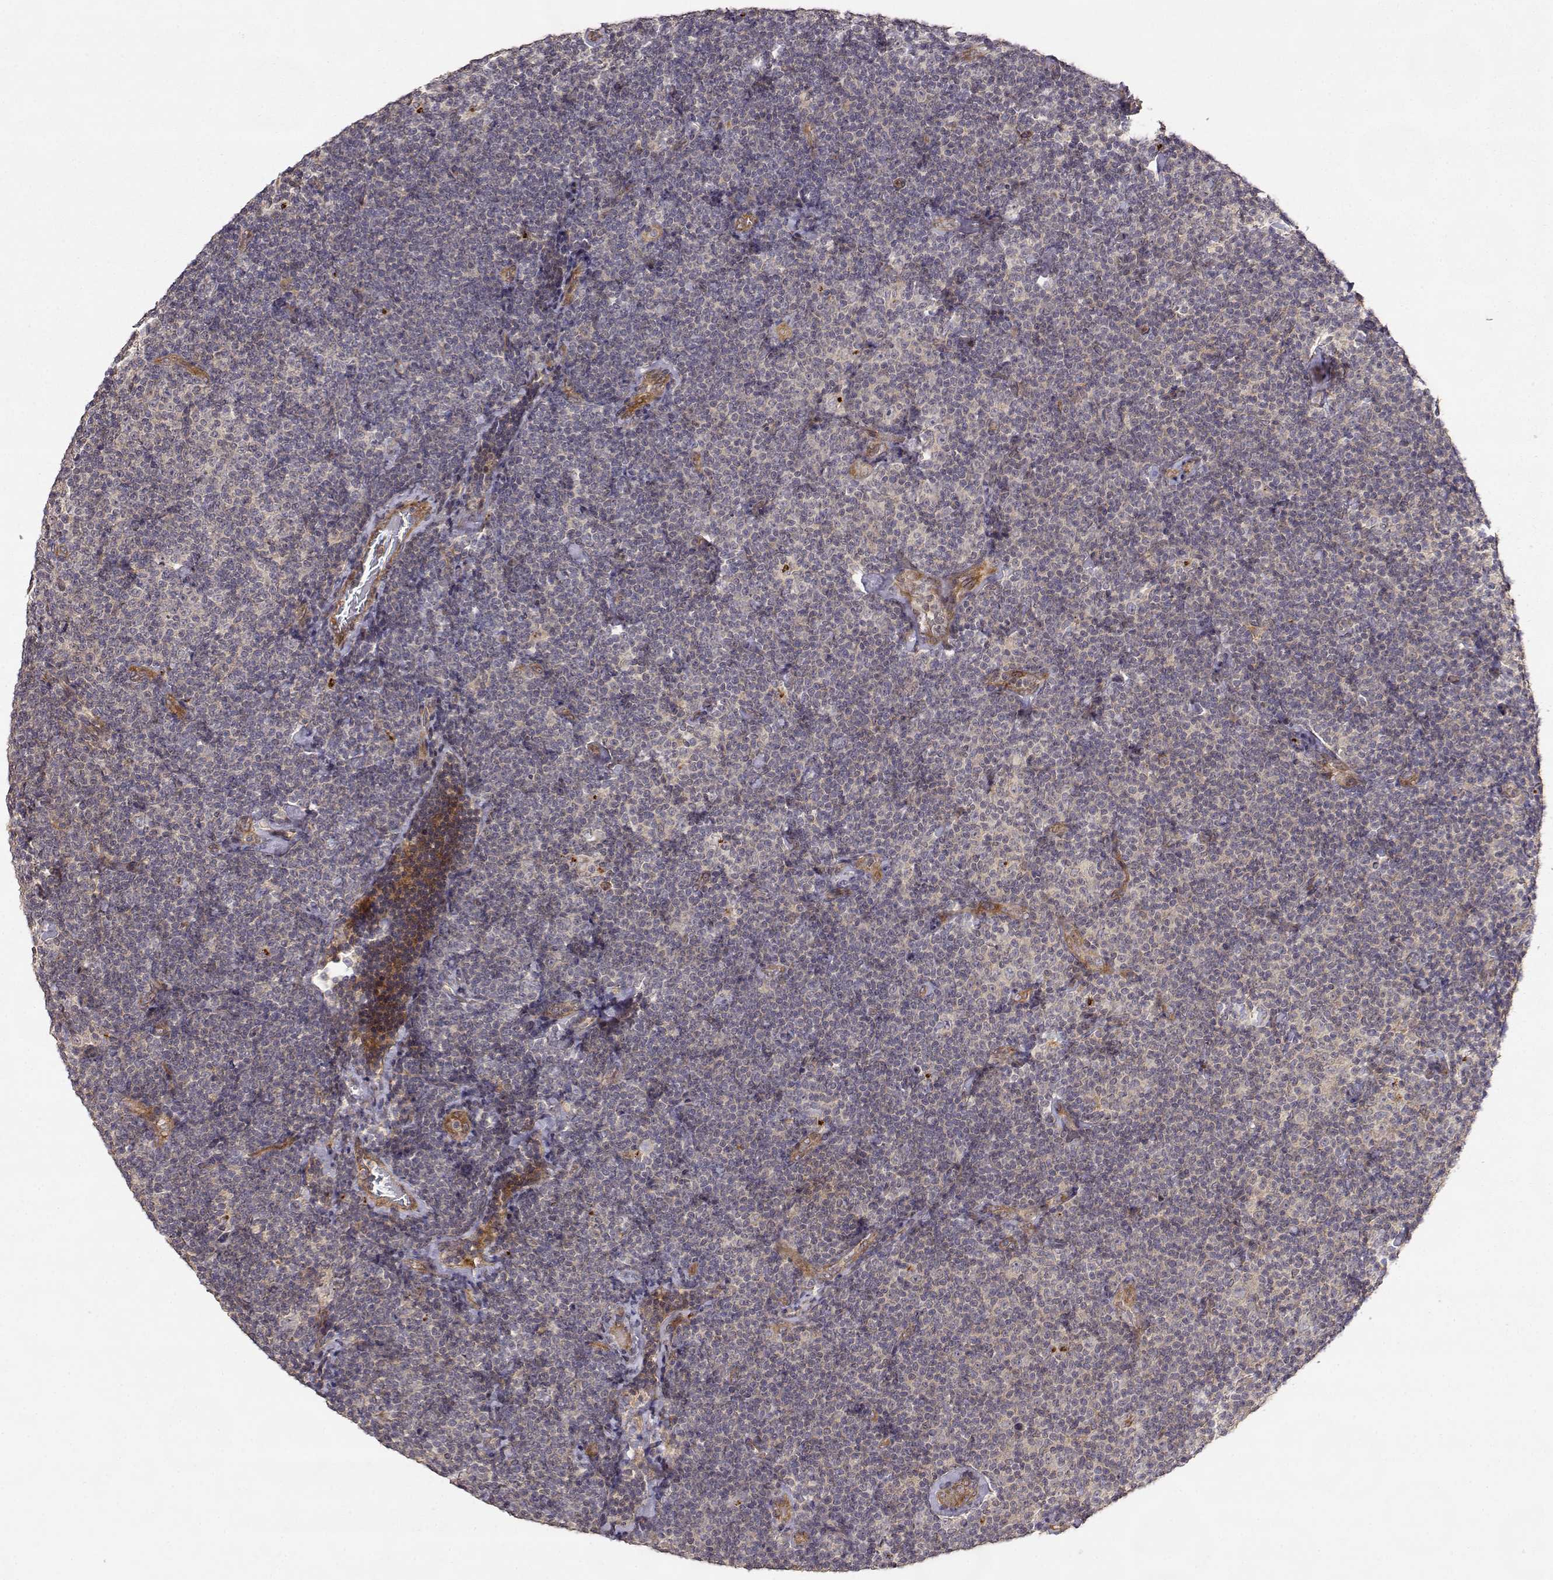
{"staining": {"intensity": "weak", "quantity": ">75%", "location": "cytoplasmic/membranous"}, "tissue": "lymphoma", "cell_type": "Tumor cells", "image_type": "cancer", "snomed": [{"axis": "morphology", "description": "Malignant lymphoma, non-Hodgkin's type, Low grade"}, {"axis": "topography", "description": "Lymph node"}], "caption": "Protein expression analysis of human low-grade malignant lymphoma, non-Hodgkin's type reveals weak cytoplasmic/membranous expression in about >75% of tumor cells.", "gene": "PICK1", "patient": {"sex": "male", "age": 81}}